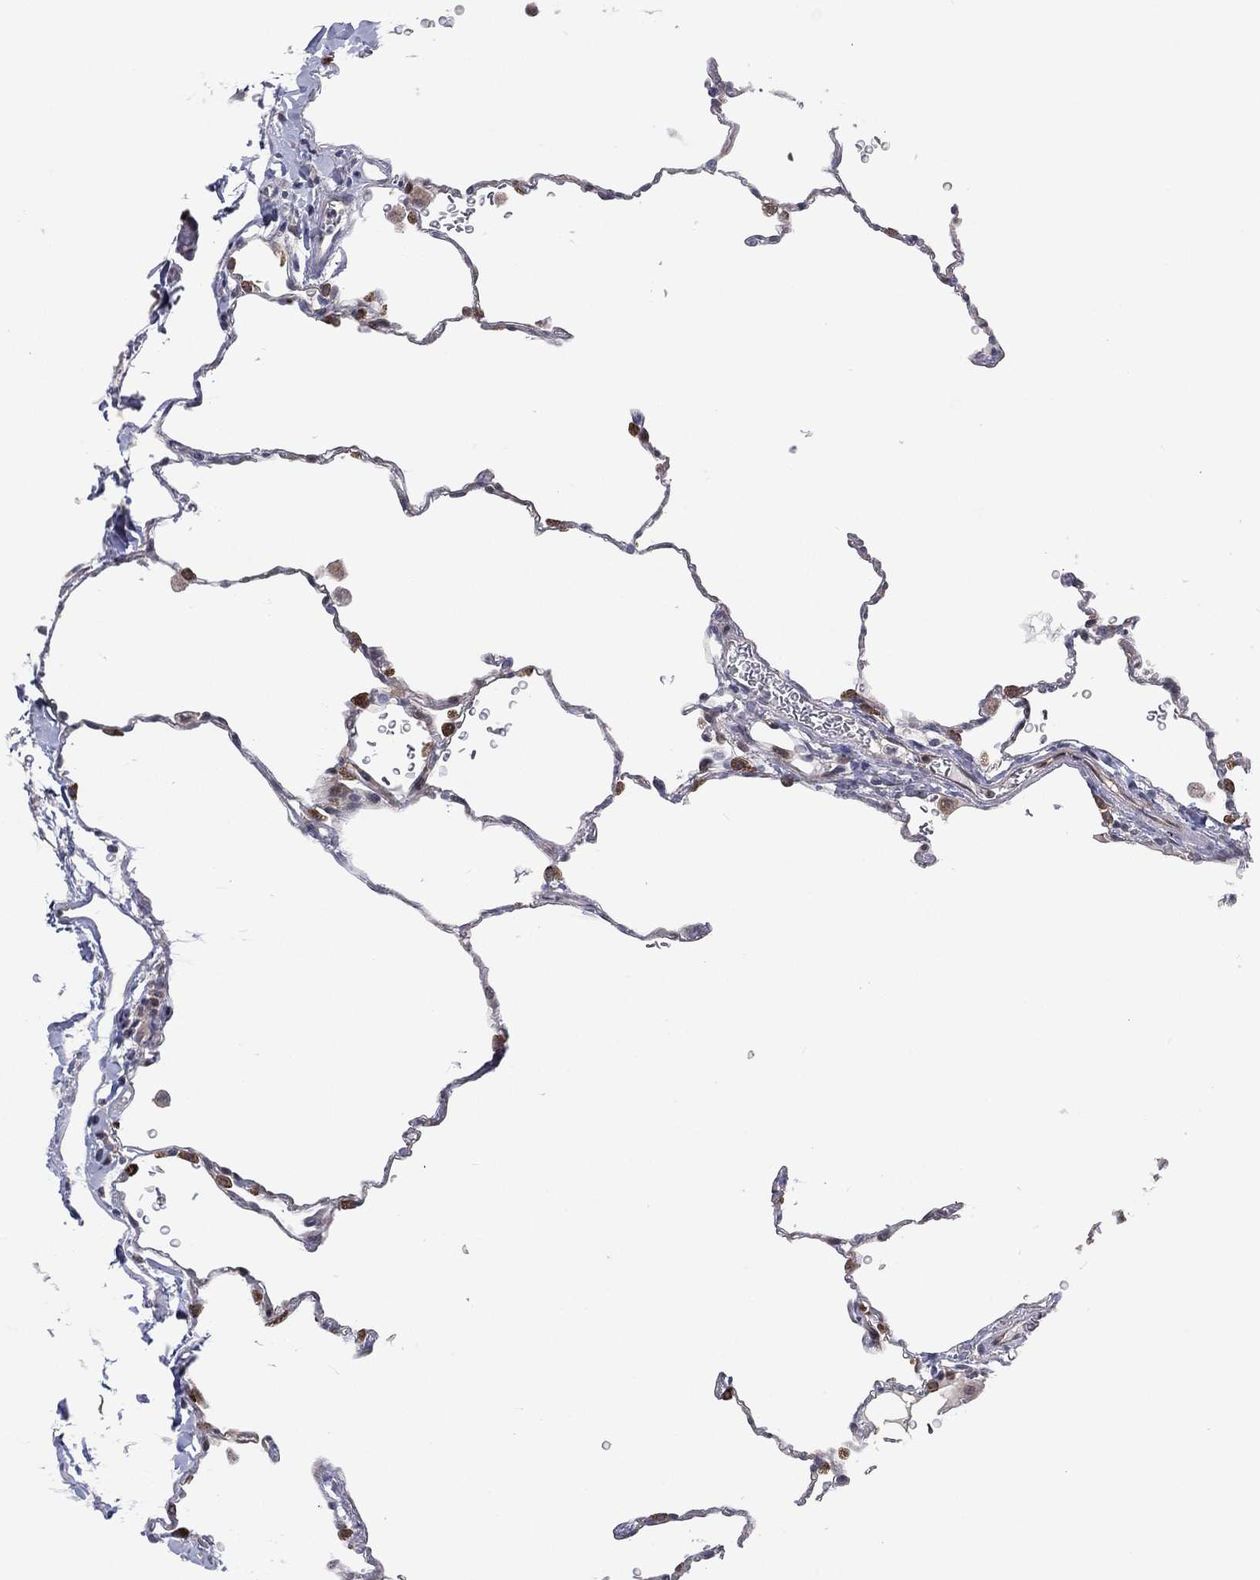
{"staining": {"intensity": "moderate", "quantity": "<25%", "location": "nuclear"}, "tissue": "lung", "cell_type": "Alveolar cells", "image_type": "normal", "snomed": [{"axis": "morphology", "description": "Normal tissue, NOS"}, {"axis": "morphology", "description": "Adenocarcinoma, metastatic, NOS"}, {"axis": "topography", "description": "Lung"}], "caption": "Alveolar cells show low levels of moderate nuclear positivity in about <25% of cells in unremarkable human lung. (Stains: DAB (3,3'-diaminobenzidine) in brown, nuclei in blue, Microscopy: brightfield microscopy at high magnification).", "gene": "UTP14A", "patient": {"sex": "male", "age": 45}}